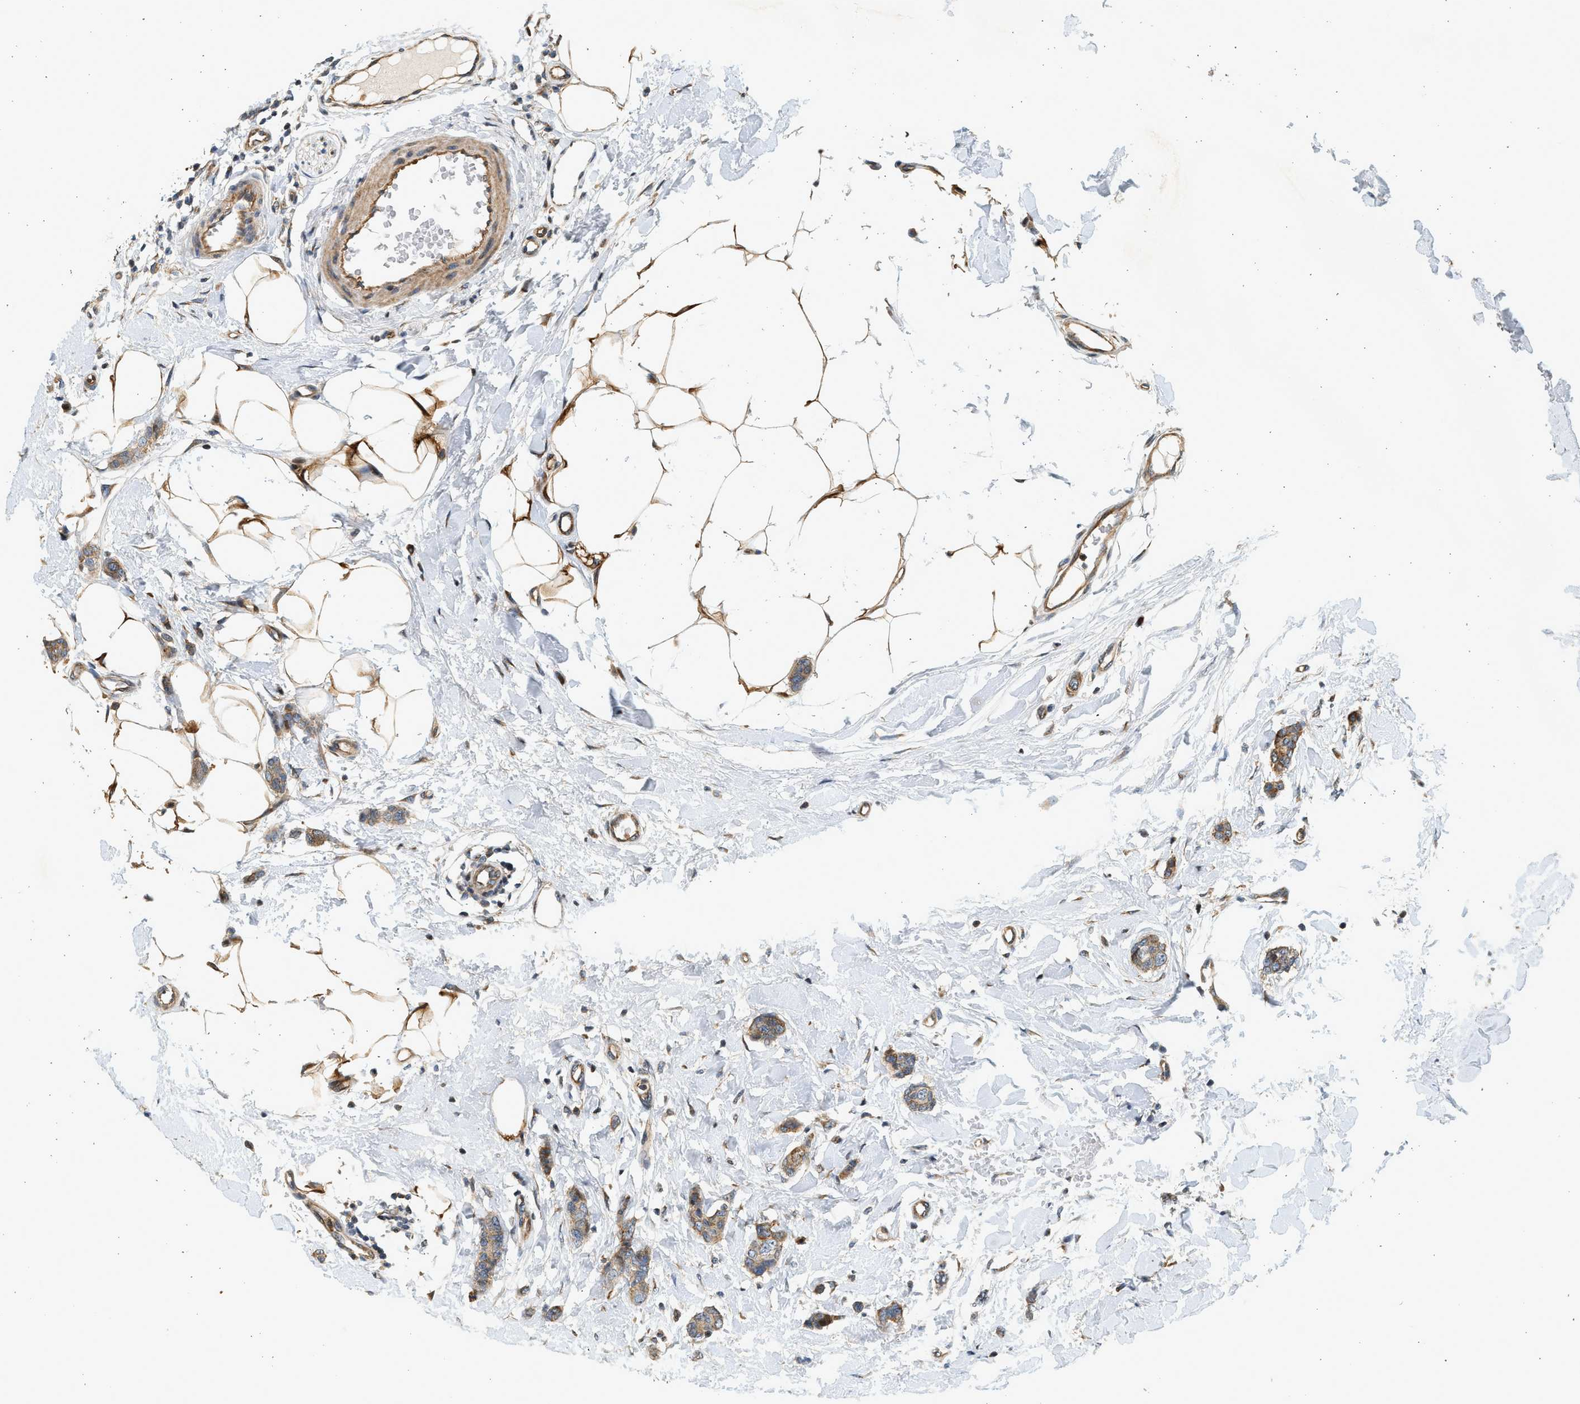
{"staining": {"intensity": "weak", "quantity": ">75%", "location": "cytoplasmic/membranous"}, "tissue": "breast cancer", "cell_type": "Tumor cells", "image_type": "cancer", "snomed": [{"axis": "morphology", "description": "Lobular carcinoma"}, {"axis": "topography", "description": "Skin"}, {"axis": "topography", "description": "Breast"}], "caption": "Breast cancer (lobular carcinoma) stained for a protein exhibits weak cytoplasmic/membranous positivity in tumor cells. Immunohistochemistry (ihc) stains the protein in brown and the nuclei are stained blue.", "gene": "NRSN2", "patient": {"sex": "female", "age": 46}}